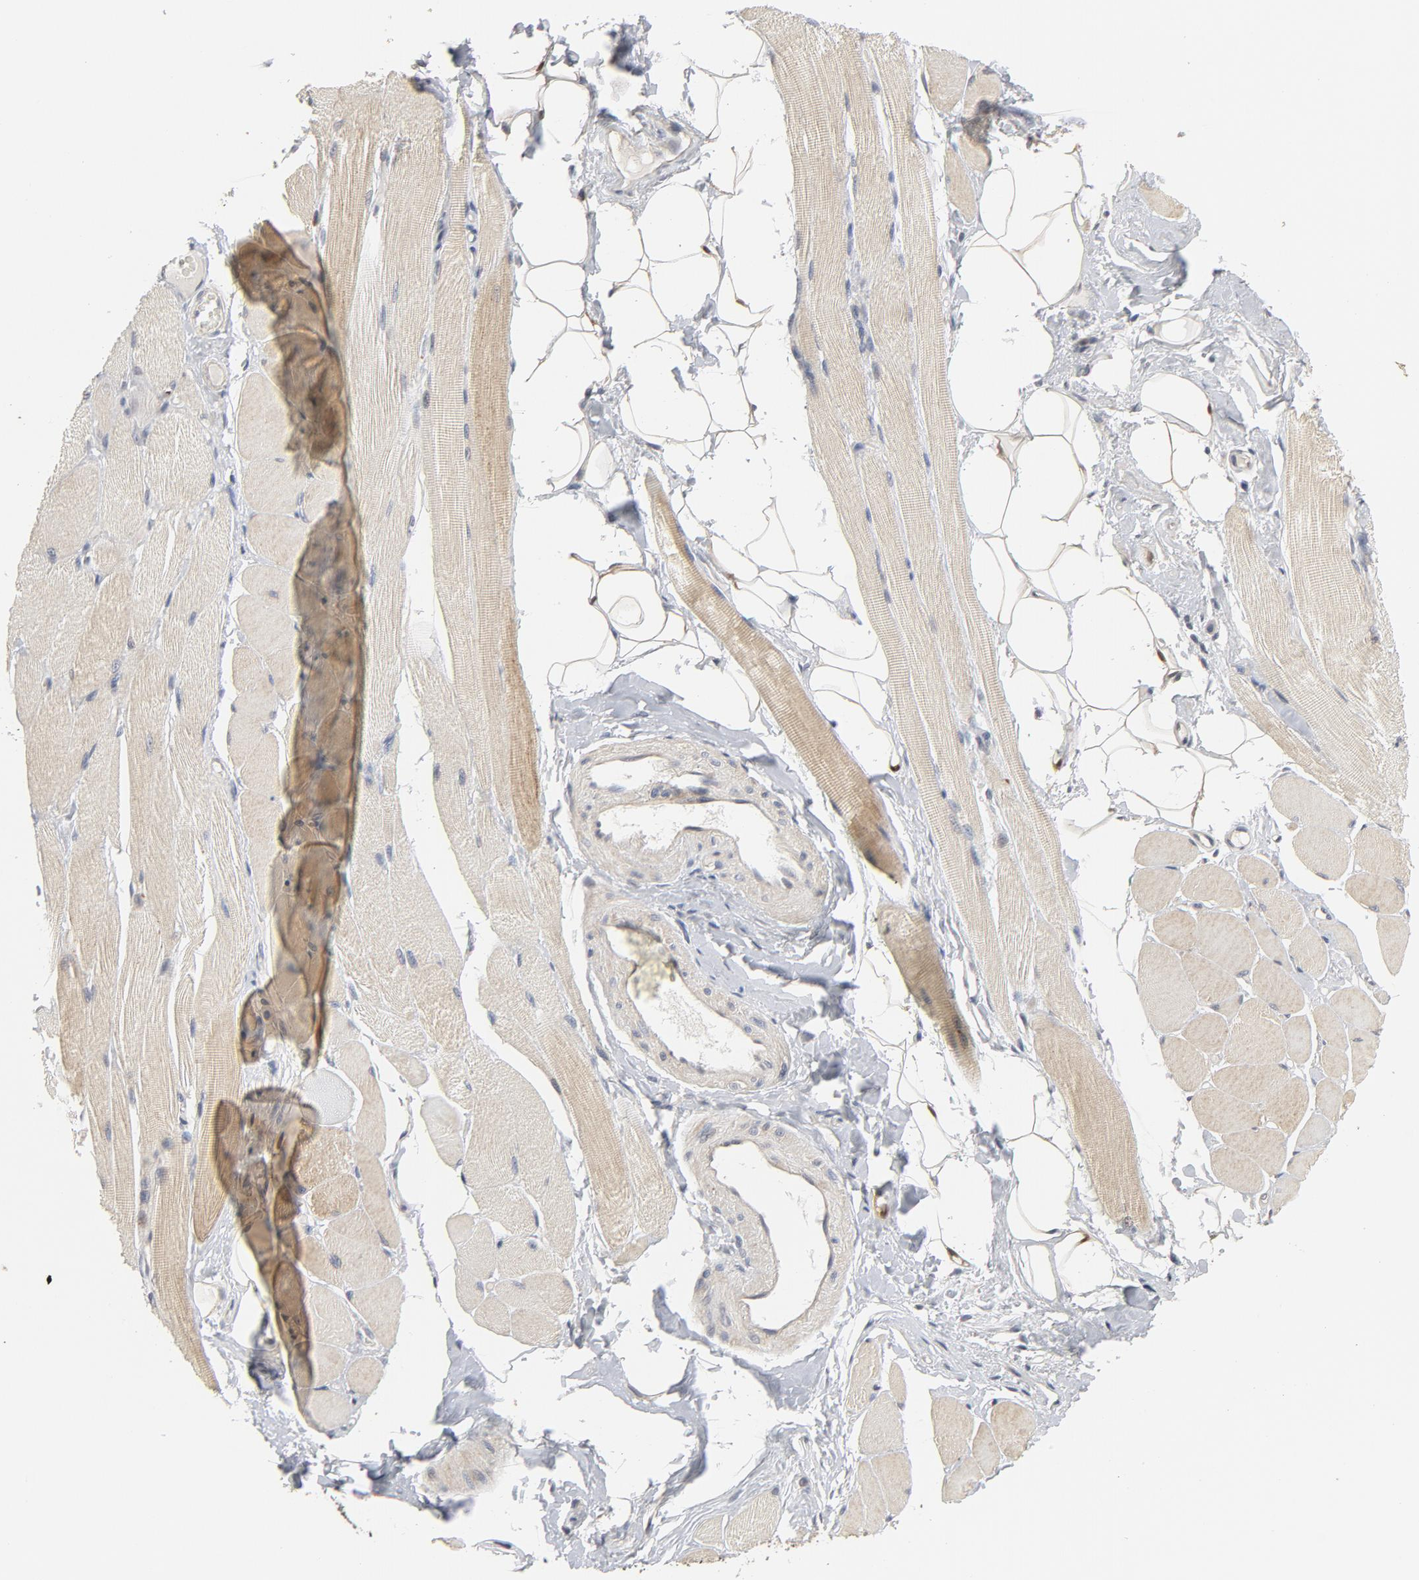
{"staining": {"intensity": "weak", "quantity": ">75%", "location": "cytoplasmic/membranous"}, "tissue": "skeletal muscle", "cell_type": "Myocytes", "image_type": "normal", "snomed": [{"axis": "morphology", "description": "Normal tissue, NOS"}, {"axis": "topography", "description": "Skeletal muscle"}, {"axis": "topography", "description": "Peripheral nerve tissue"}], "caption": "Skeletal muscle stained for a protein (brown) reveals weak cytoplasmic/membranous positive positivity in approximately >75% of myocytes.", "gene": "PPP1R1B", "patient": {"sex": "female", "age": 84}}